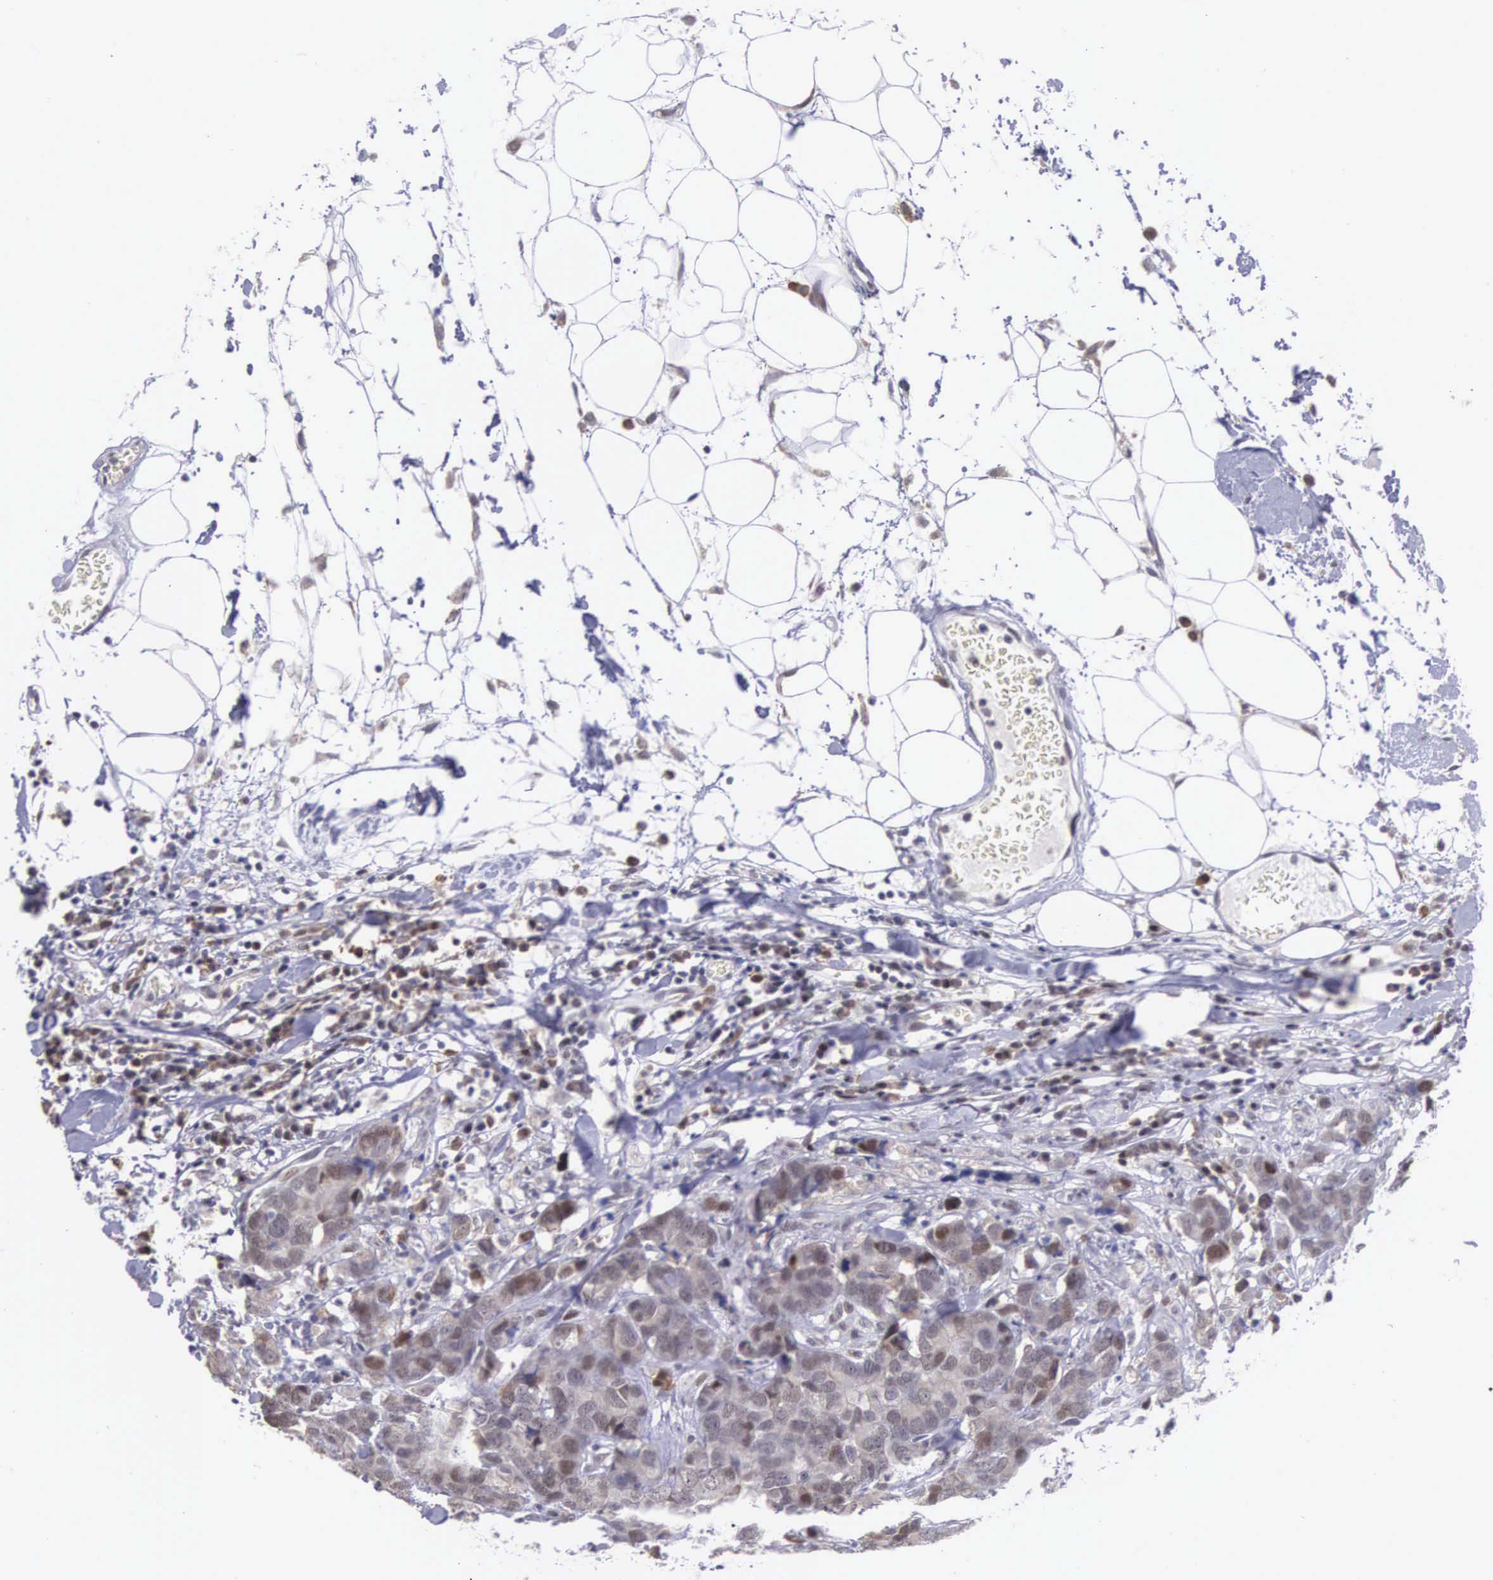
{"staining": {"intensity": "weak", "quantity": "25%-75%", "location": "cytoplasmic/membranous"}, "tissue": "breast cancer", "cell_type": "Tumor cells", "image_type": "cancer", "snomed": [{"axis": "morphology", "description": "Duct carcinoma"}, {"axis": "topography", "description": "Breast"}], "caption": "This histopathology image displays breast cancer stained with immunohistochemistry to label a protein in brown. The cytoplasmic/membranous of tumor cells show weak positivity for the protein. Nuclei are counter-stained blue.", "gene": "SLC25A21", "patient": {"sex": "female", "age": 91}}